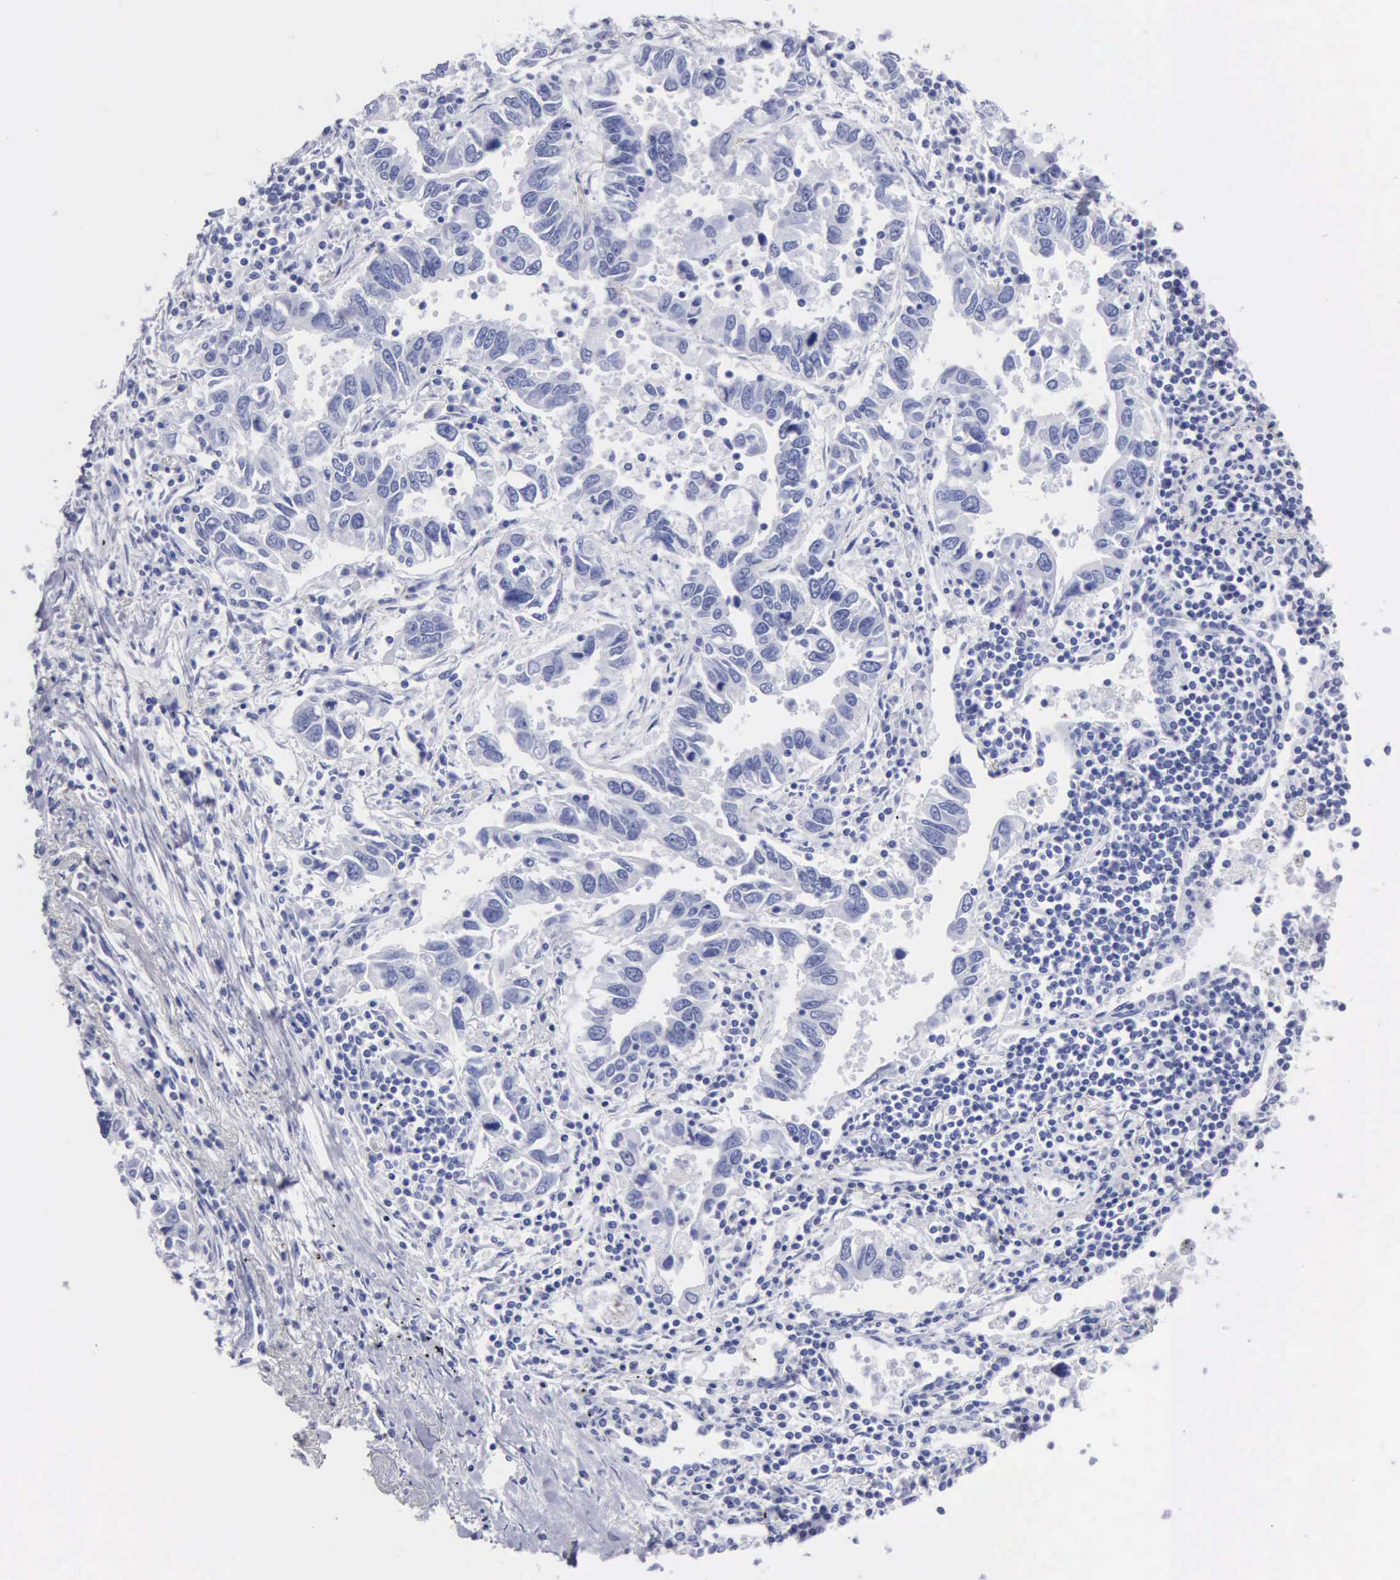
{"staining": {"intensity": "negative", "quantity": "none", "location": "none"}, "tissue": "lung cancer", "cell_type": "Tumor cells", "image_type": "cancer", "snomed": [{"axis": "morphology", "description": "Adenocarcinoma, NOS"}, {"axis": "topography", "description": "Lung"}], "caption": "Photomicrograph shows no significant protein positivity in tumor cells of adenocarcinoma (lung).", "gene": "CYP19A1", "patient": {"sex": "male", "age": 48}}